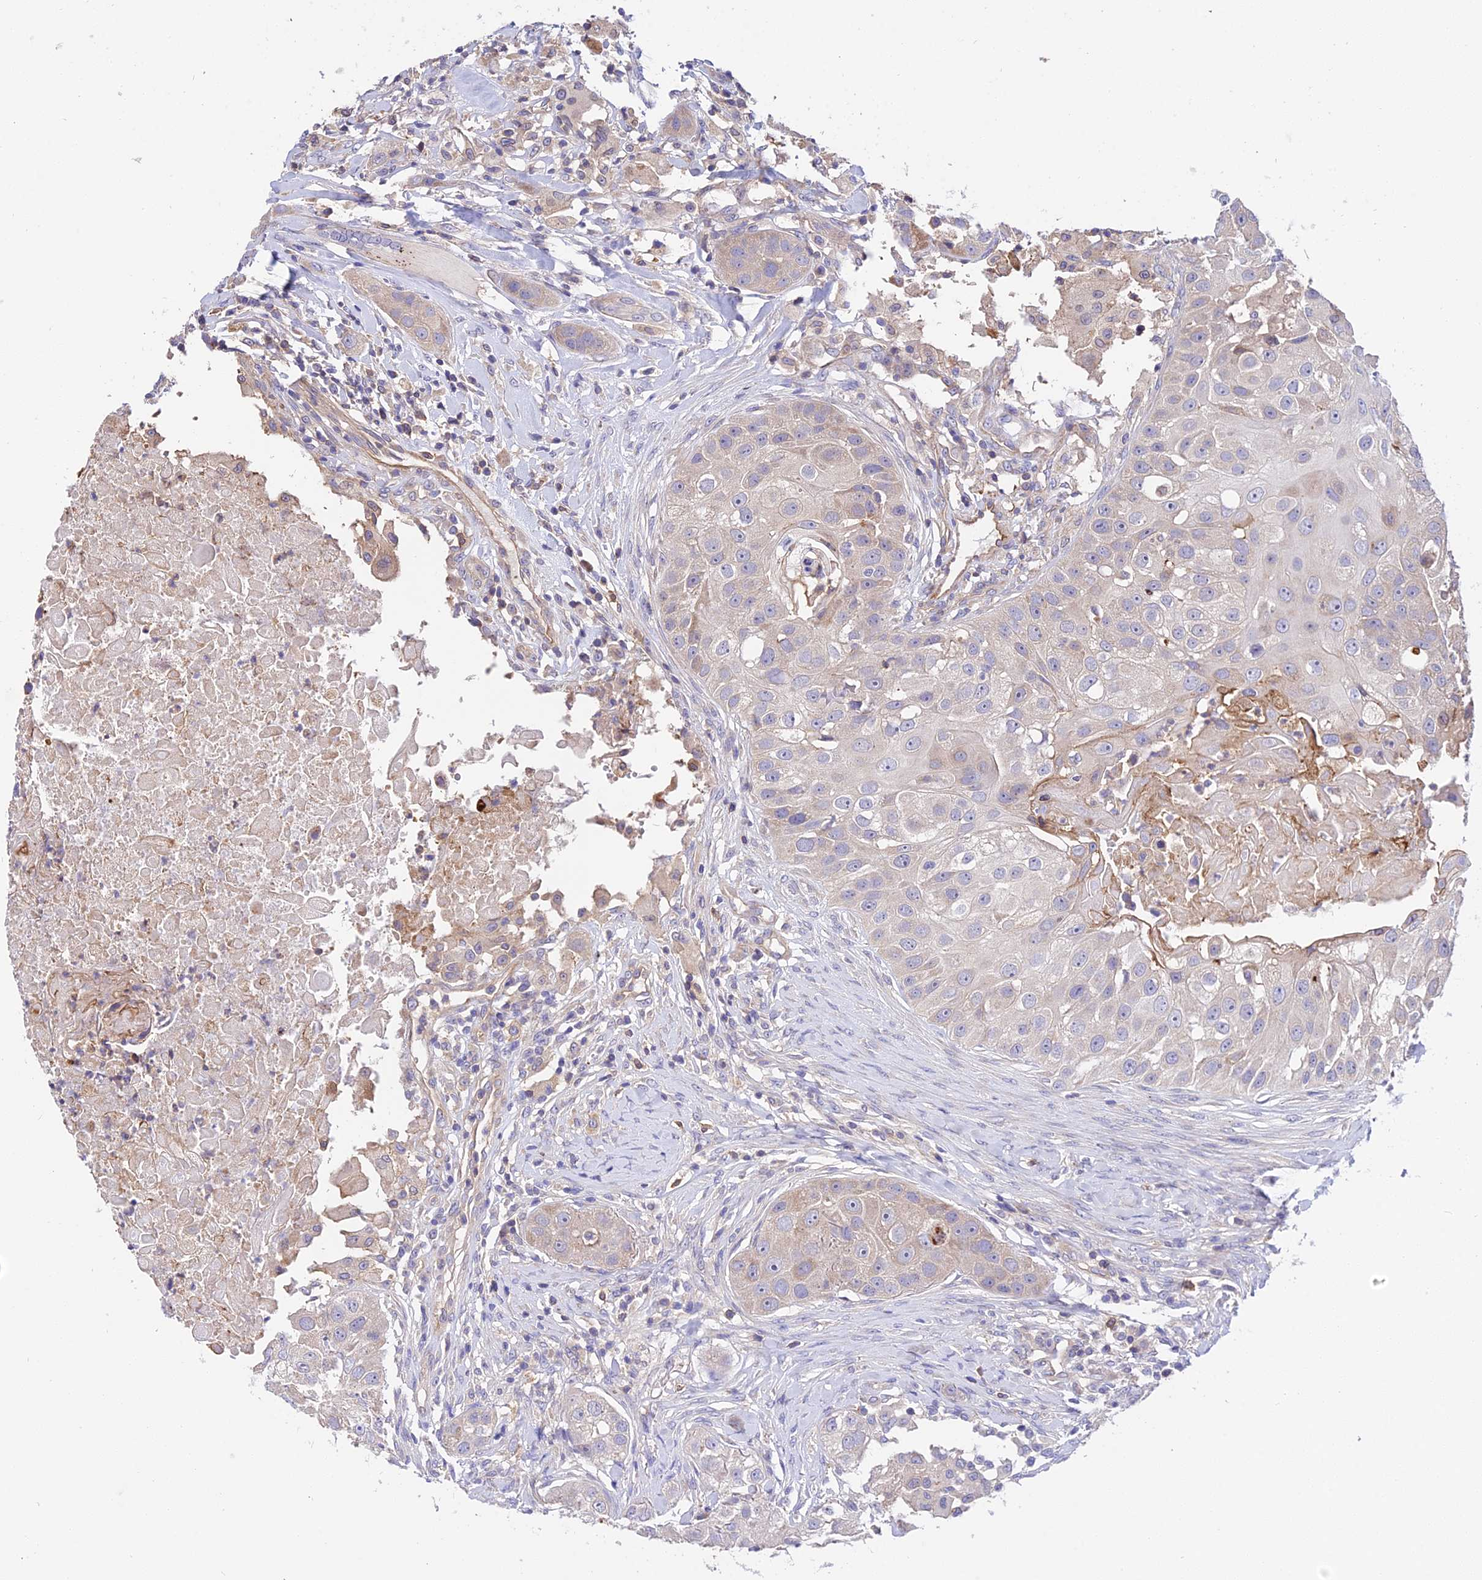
{"staining": {"intensity": "weak", "quantity": "<25%", "location": "cytoplasmic/membranous"}, "tissue": "head and neck cancer", "cell_type": "Tumor cells", "image_type": "cancer", "snomed": [{"axis": "morphology", "description": "Normal tissue, NOS"}, {"axis": "morphology", "description": "Squamous cell carcinoma, NOS"}, {"axis": "topography", "description": "Skeletal muscle"}, {"axis": "topography", "description": "Head-Neck"}], "caption": "The histopathology image demonstrates no significant staining in tumor cells of head and neck squamous cell carcinoma. Brightfield microscopy of IHC stained with DAB (3,3'-diaminobenzidine) (brown) and hematoxylin (blue), captured at high magnification.", "gene": "TRIM43B", "patient": {"sex": "male", "age": 51}}